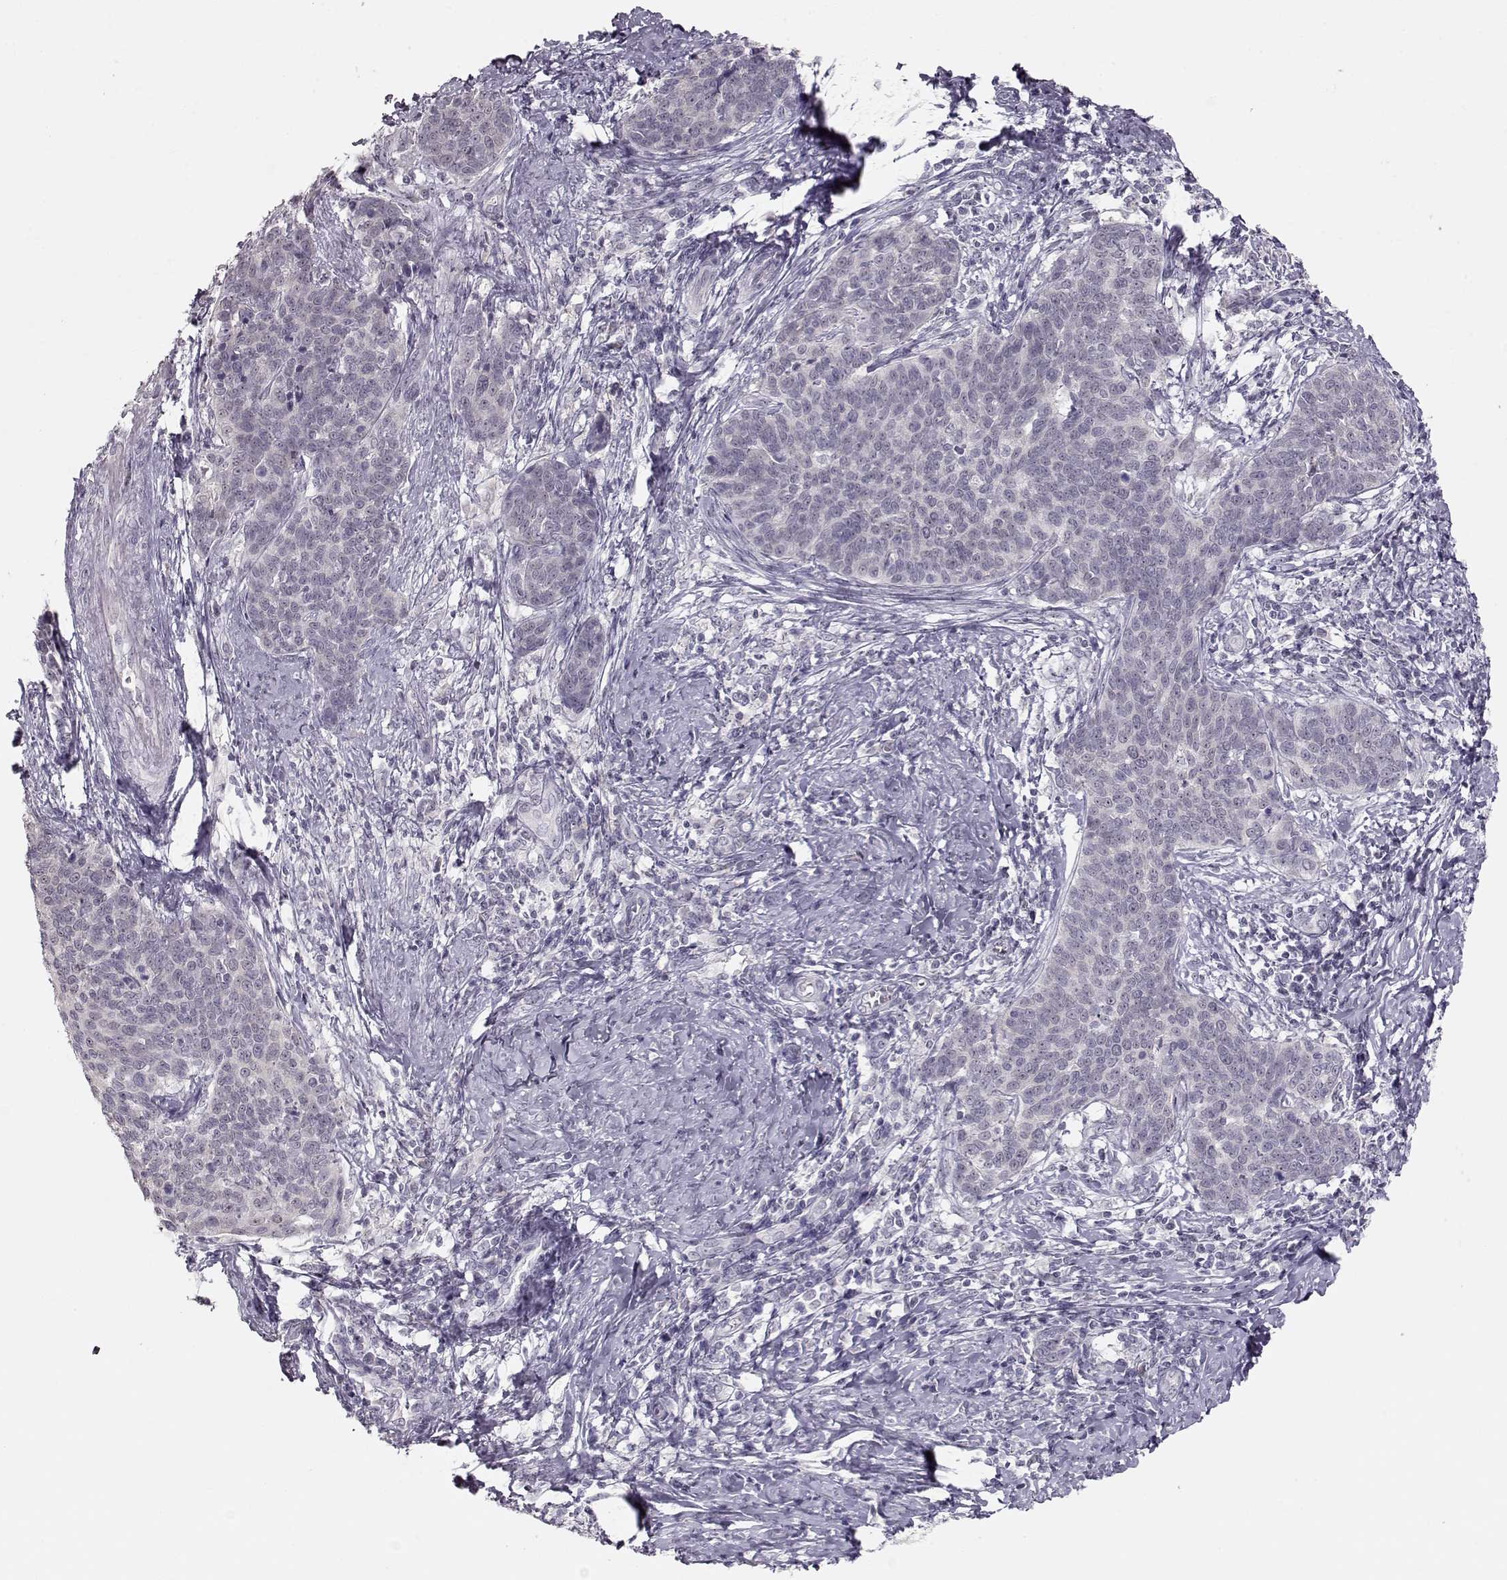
{"staining": {"intensity": "negative", "quantity": "none", "location": "none"}, "tissue": "cervical cancer", "cell_type": "Tumor cells", "image_type": "cancer", "snomed": [{"axis": "morphology", "description": "Squamous cell carcinoma, NOS"}, {"axis": "topography", "description": "Cervix"}], "caption": "The image displays no significant staining in tumor cells of cervical cancer. The staining is performed using DAB brown chromogen with nuclei counter-stained in using hematoxylin.", "gene": "FAM205A", "patient": {"sex": "female", "age": 39}}